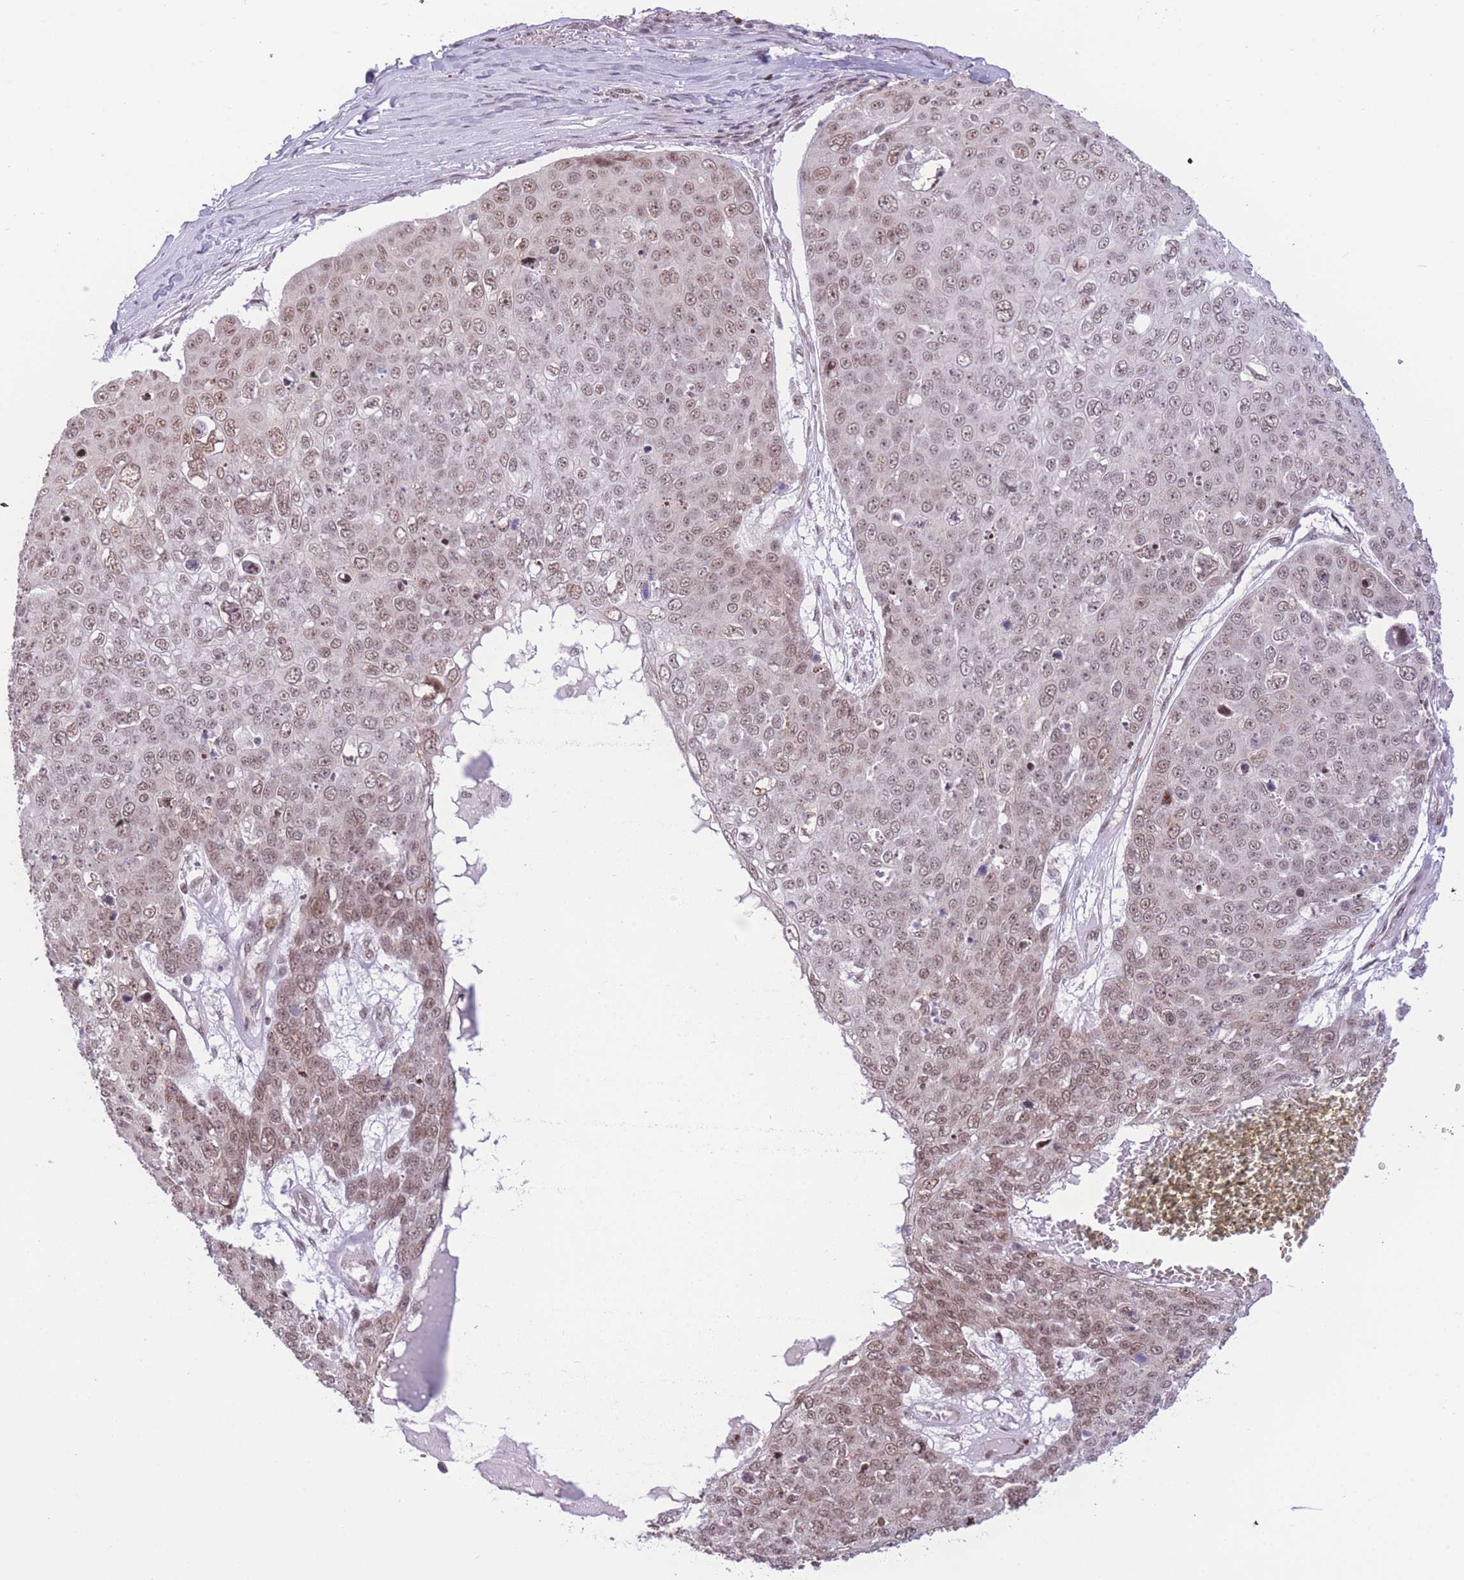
{"staining": {"intensity": "moderate", "quantity": ">75%", "location": "nuclear"}, "tissue": "skin cancer", "cell_type": "Tumor cells", "image_type": "cancer", "snomed": [{"axis": "morphology", "description": "Squamous cell carcinoma, NOS"}, {"axis": "topography", "description": "Skin"}], "caption": "Immunohistochemical staining of skin squamous cell carcinoma demonstrates medium levels of moderate nuclear protein positivity in about >75% of tumor cells.", "gene": "PCIF1", "patient": {"sex": "male", "age": 71}}